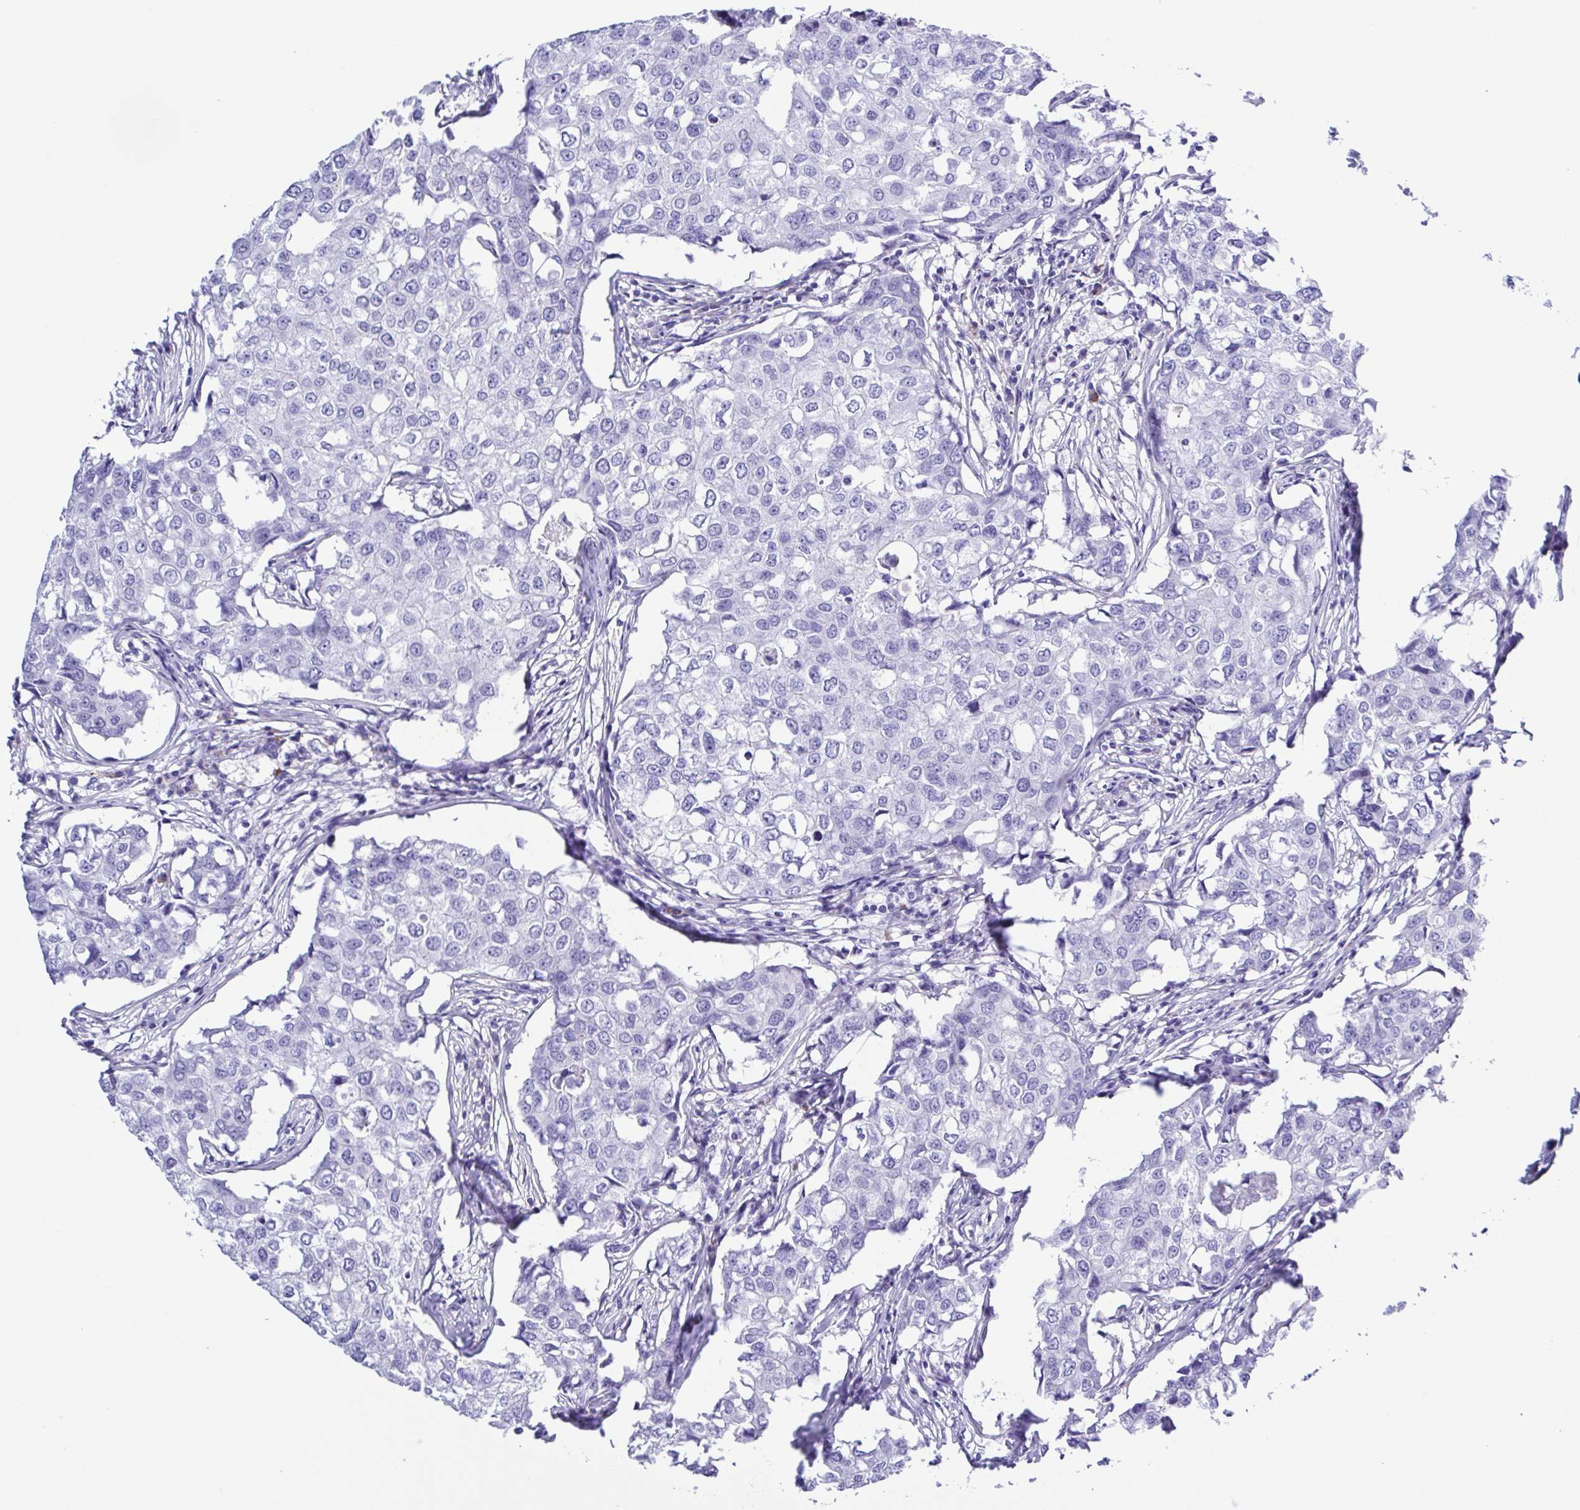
{"staining": {"intensity": "negative", "quantity": "none", "location": "none"}, "tissue": "breast cancer", "cell_type": "Tumor cells", "image_type": "cancer", "snomed": [{"axis": "morphology", "description": "Duct carcinoma"}, {"axis": "topography", "description": "Breast"}], "caption": "The immunohistochemistry (IHC) photomicrograph has no significant expression in tumor cells of breast cancer tissue.", "gene": "GPR17", "patient": {"sex": "female", "age": 27}}